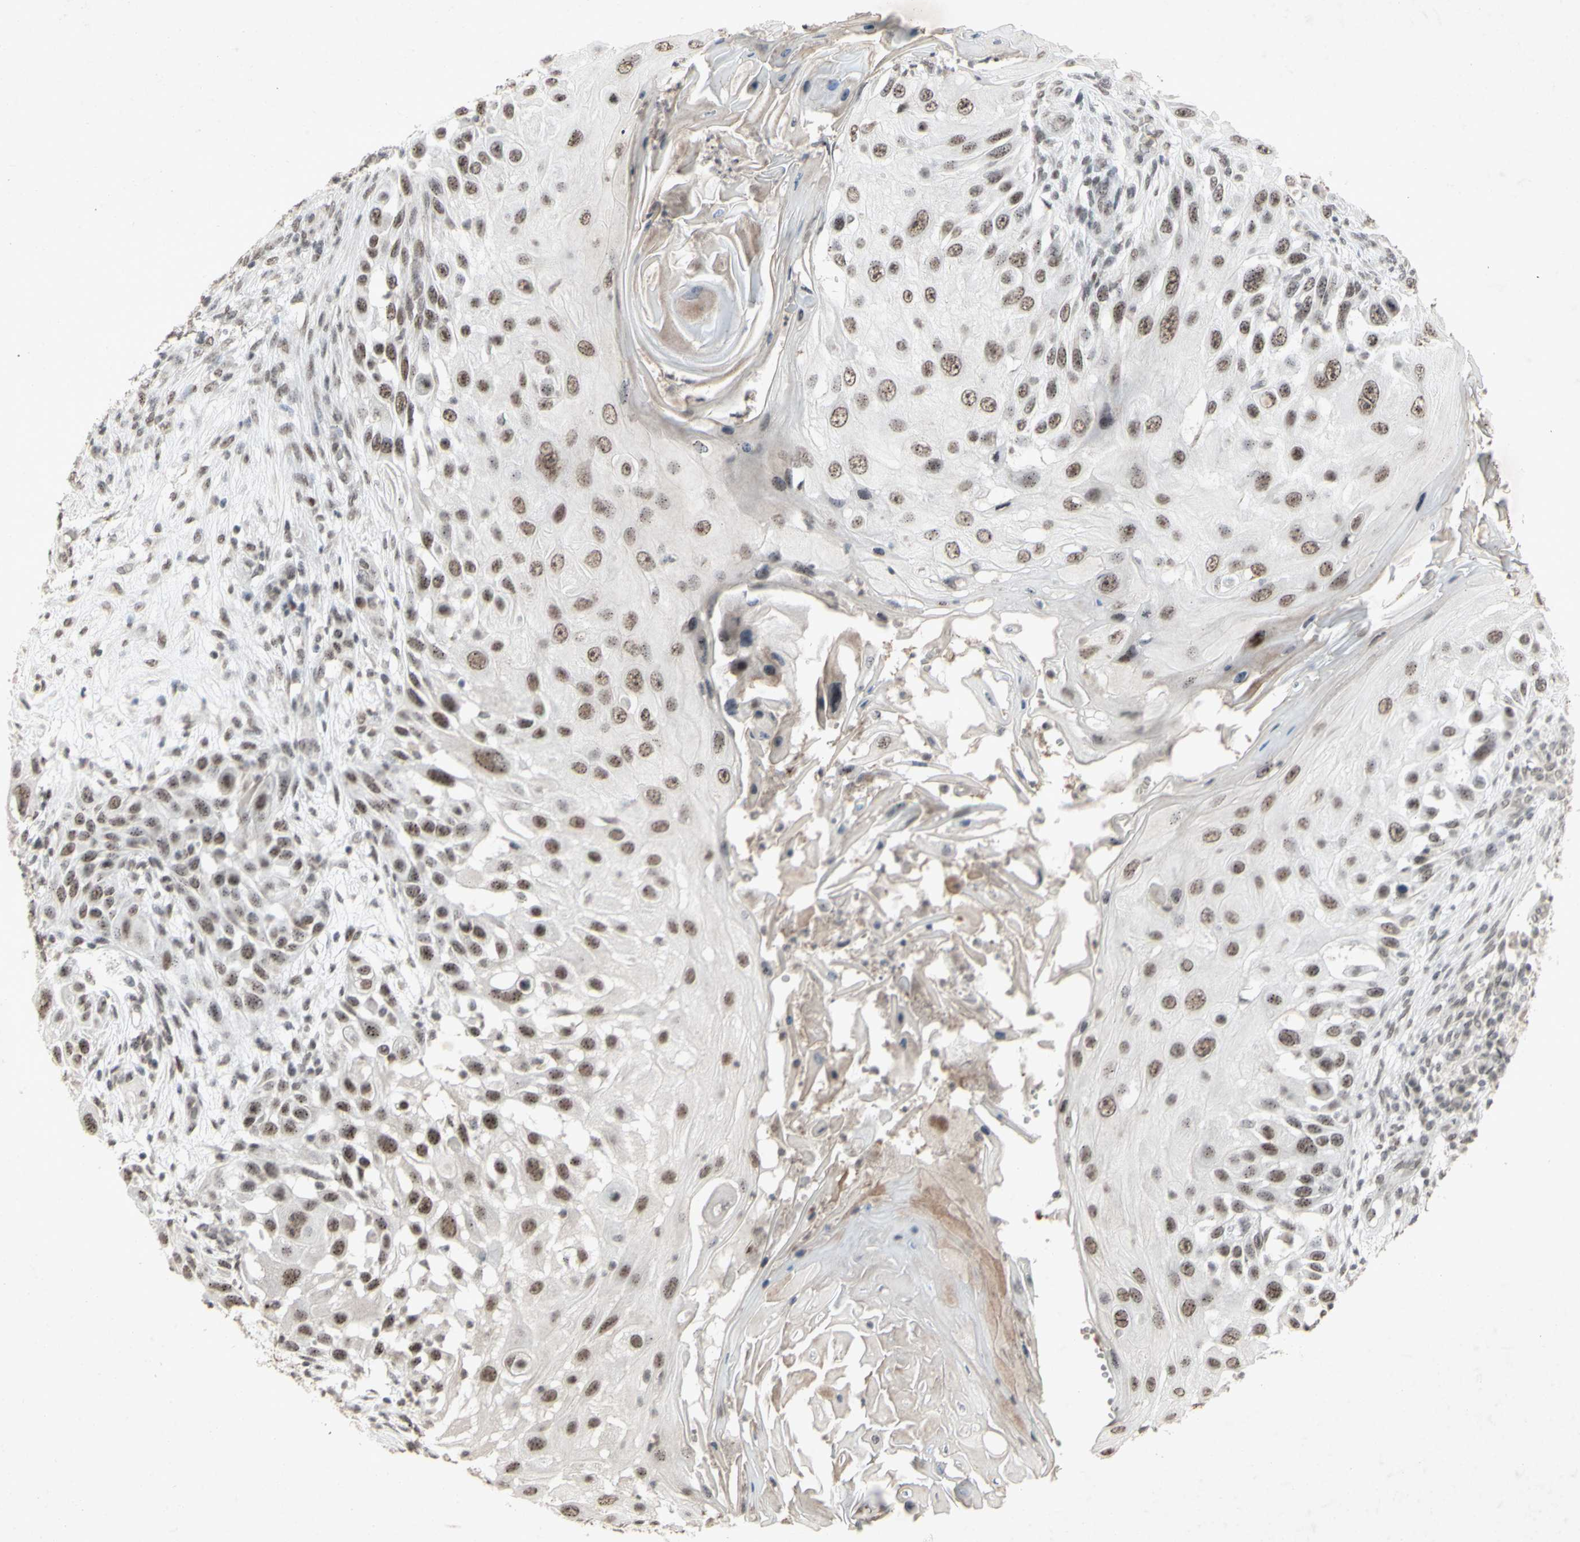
{"staining": {"intensity": "strong", "quantity": "25%-75%", "location": "nuclear"}, "tissue": "skin cancer", "cell_type": "Tumor cells", "image_type": "cancer", "snomed": [{"axis": "morphology", "description": "Squamous cell carcinoma, NOS"}, {"axis": "topography", "description": "Skin"}], "caption": "Strong nuclear positivity is appreciated in about 25%-75% of tumor cells in skin cancer (squamous cell carcinoma).", "gene": "CENPB", "patient": {"sex": "female", "age": 44}}